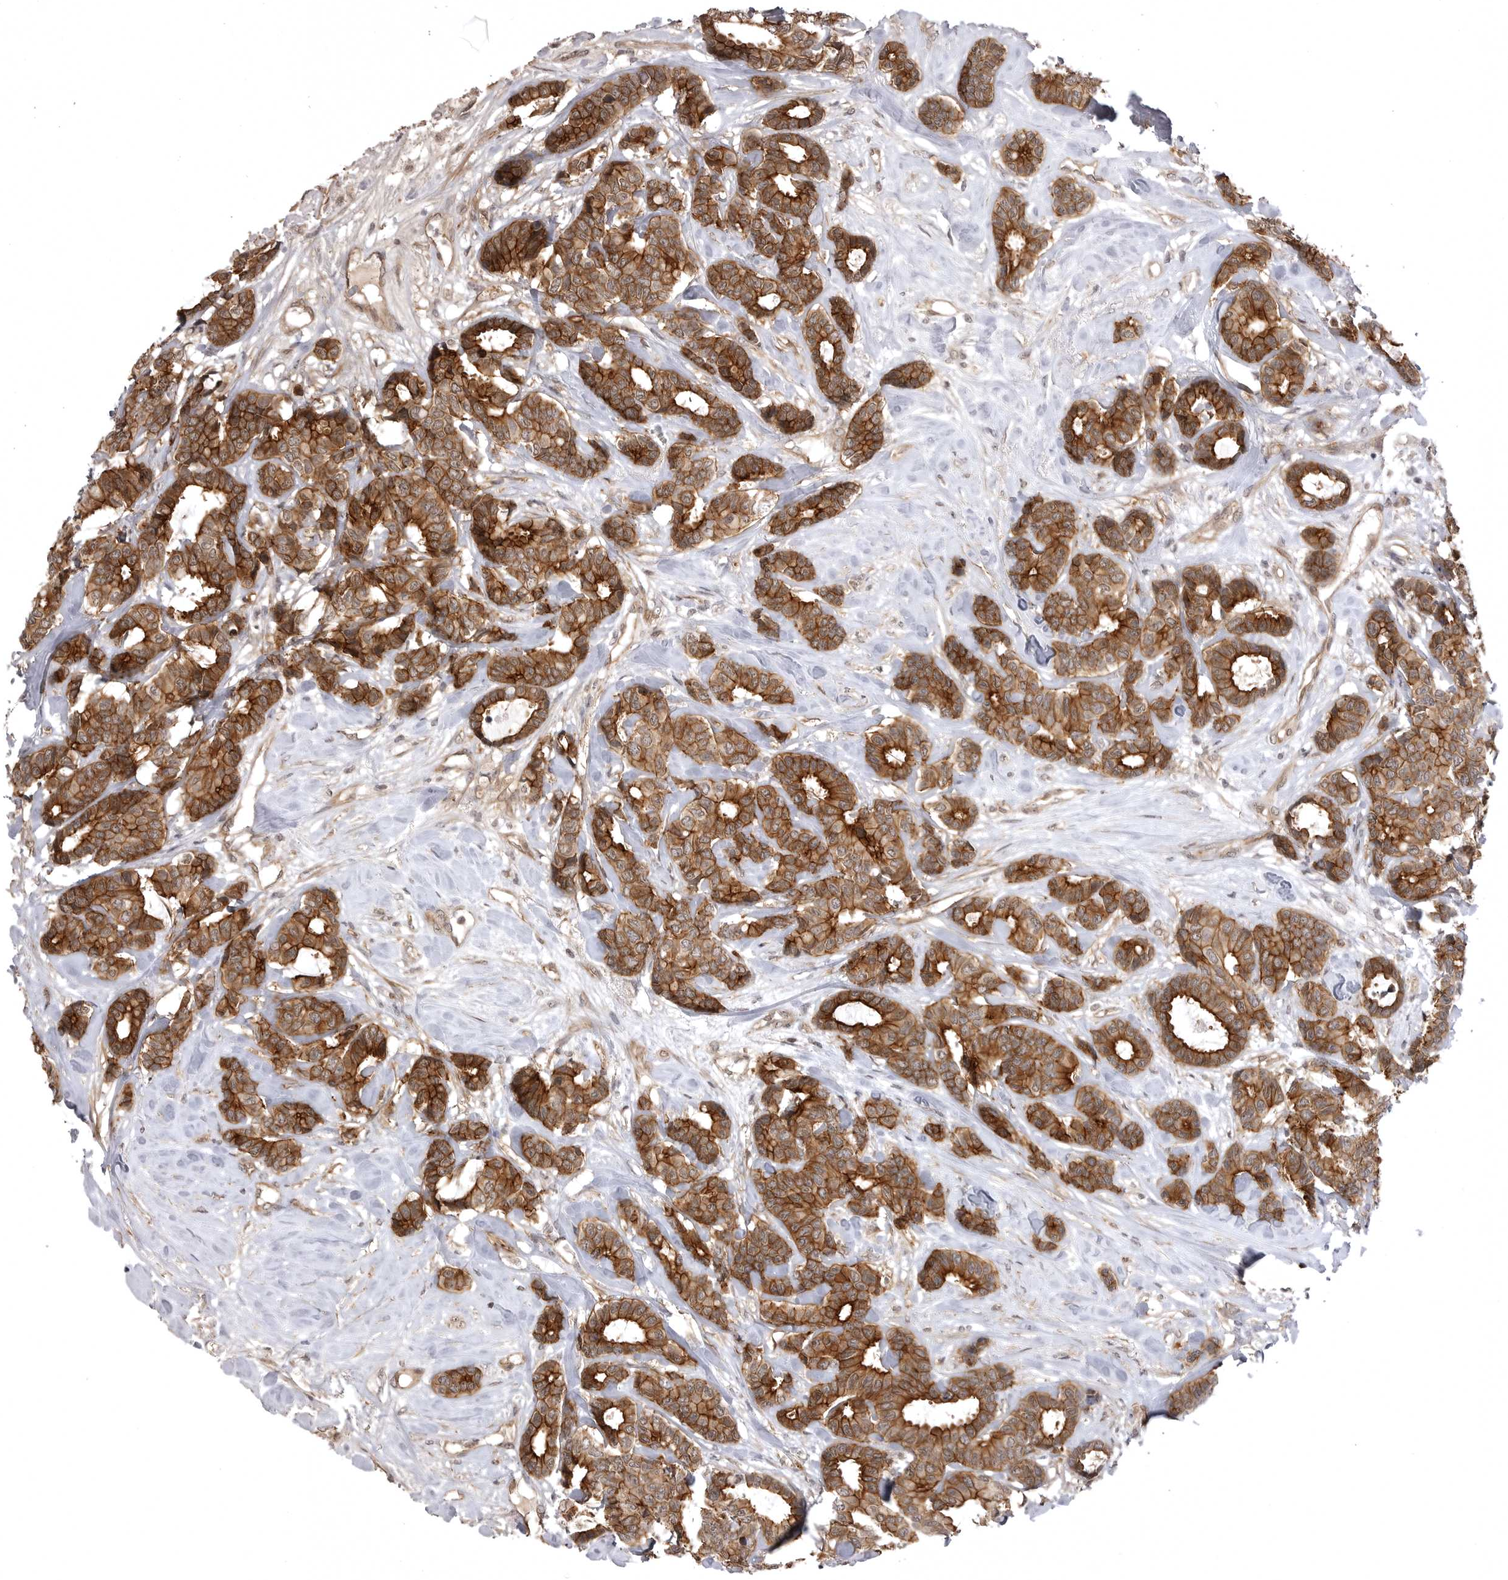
{"staining": {"intensity": "strong", "quantity": ">75%", "location": "cytoplasmic/membranous"}, "tissue": "breast cancer", "cell_type": "Tumor cells", "image_type": "cancer", "snomed": [{"axis": "morphology", "description": "Duct carcinoma"}, {"axis": "topography", "description": "Breast"}], "caption": "Immunohistochemical staining of intraductal carcinoma (breast) reveals high levels of strong cytoplasmic/membranous expression in approximately >75% of tumor cells.", "gene": "SORBS1", "patient": {"sex": "female", "age": 87}}